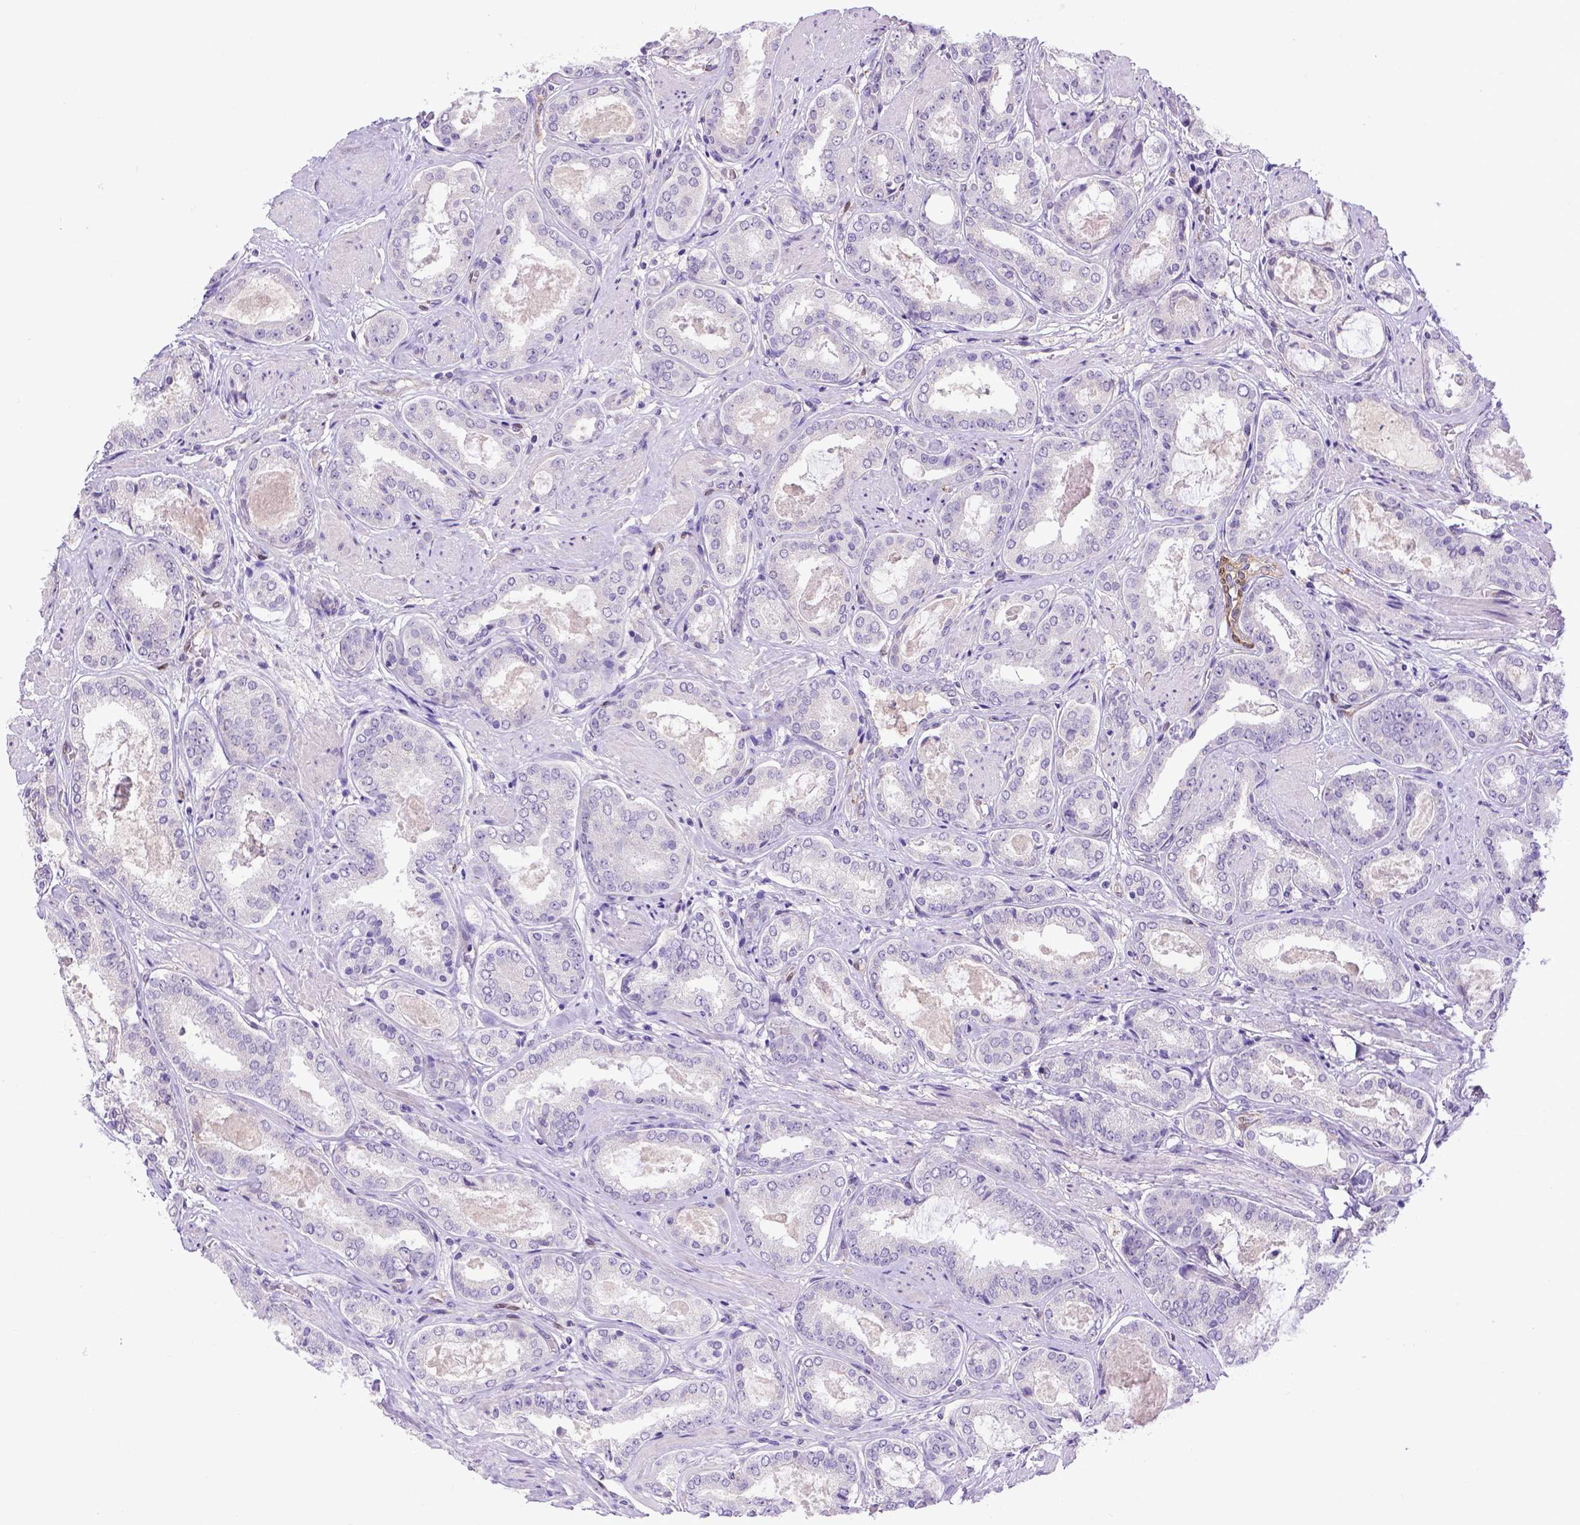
{"staining": {"intensity": "negative", "quantity": "none", "location": "none"}, "tissue": "prostate cancer", "cell_type": "Tumor cells", "image_type": "cancer", "snomed": [{"axis": "morphology", "description": "Adenocarcinoma, High grade"}, {"axis": "topography", "description": "Prostate"}], "caption": "The histopathology image displays no staining of tumor cells in prostate cancer (high-grade adenocarcinoma).", "gene": "BTN1A1", "patient": {"sex": "male", "age": 63}}